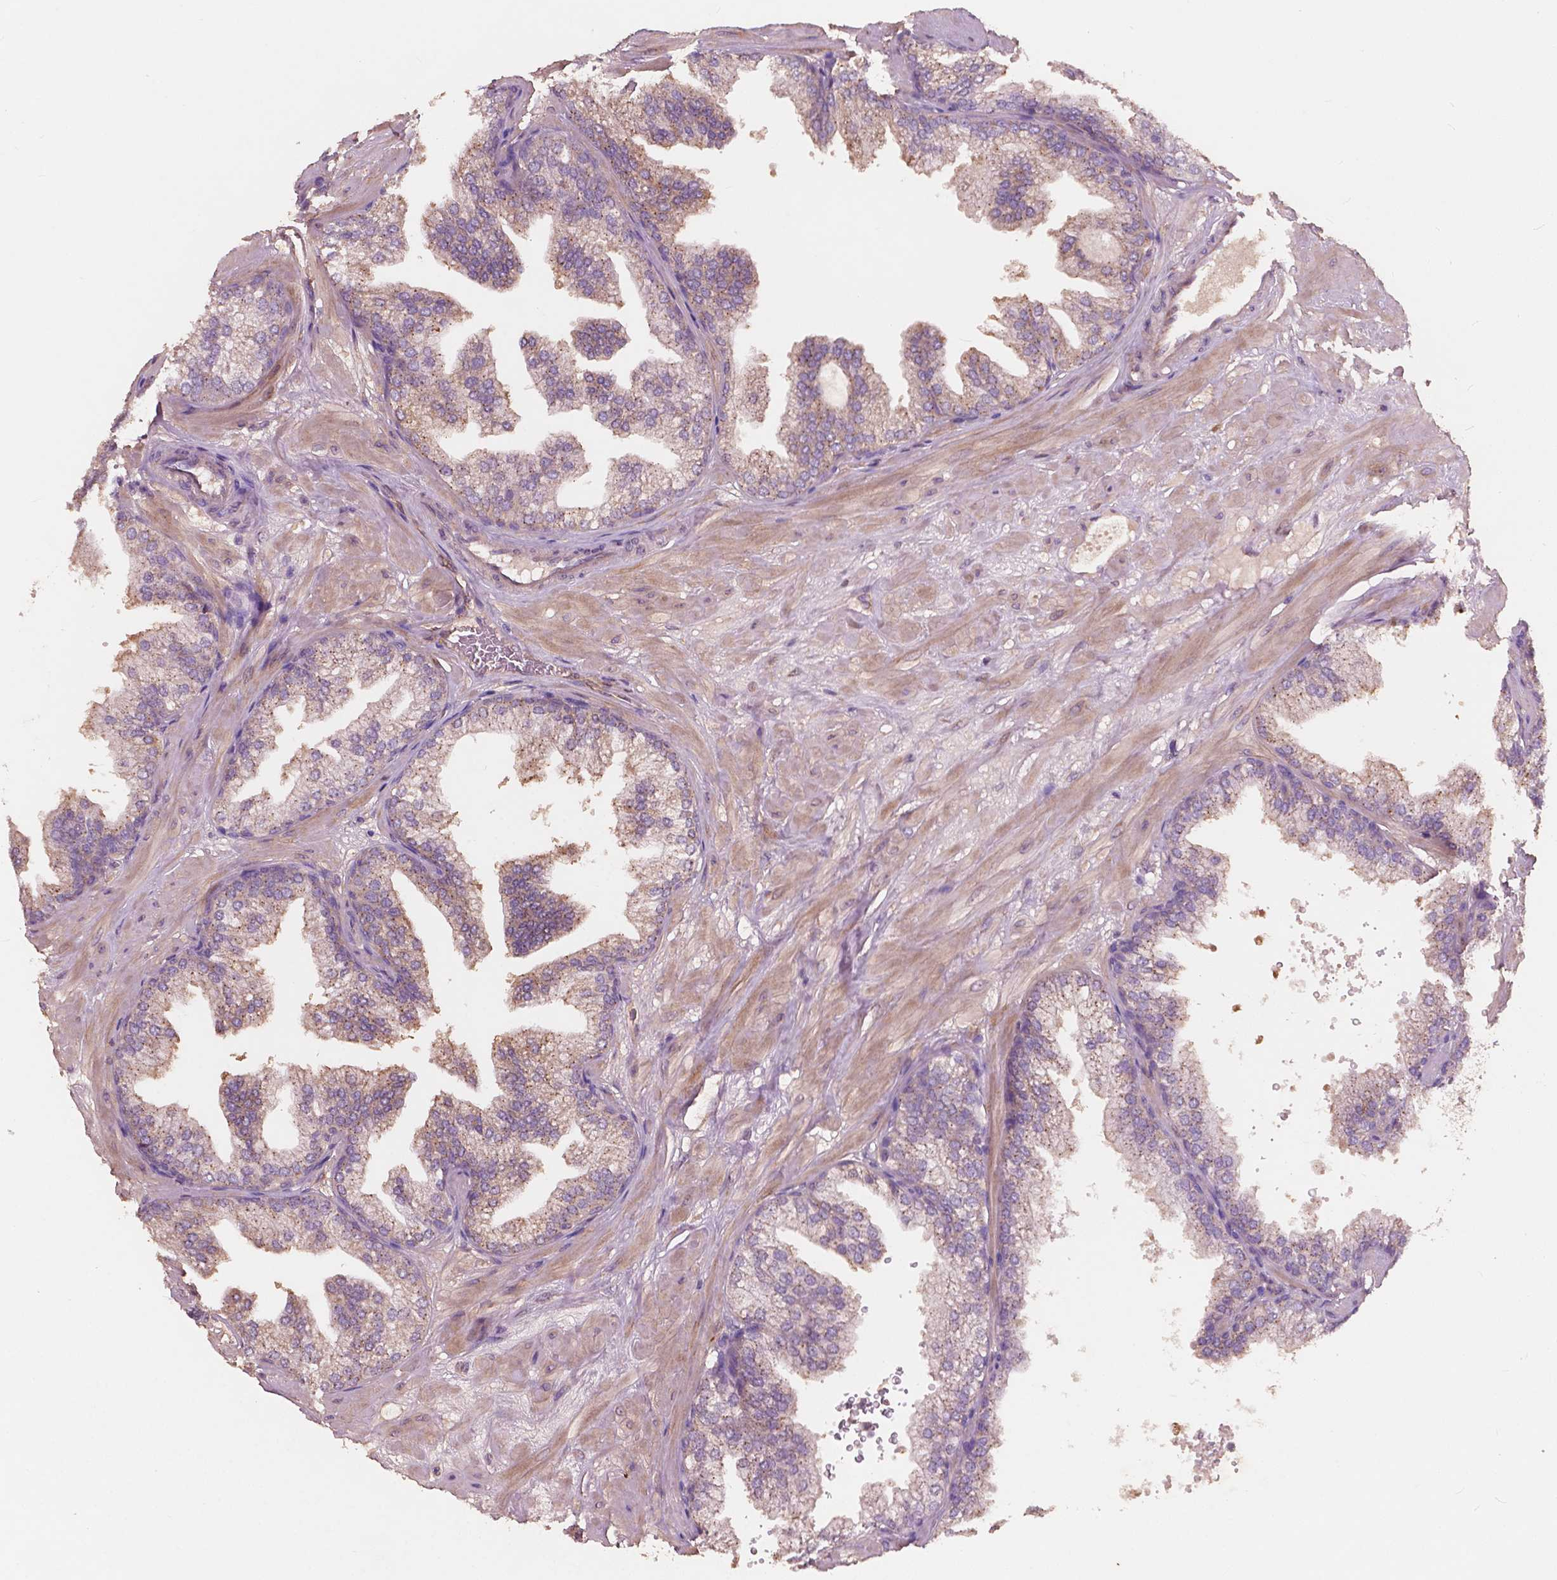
{"staining": {"intensity": "weak", "quantity": ">75%", "location": "cytoplasmic/membranous"}, "tissue": "prostate", "cell_type": "Glandular cells", "image_type": "normal", "snomed": [{"axis": "morphology", "description": "Normal tissue, NOS"}, {"axis": "topography", "description": "Prostate"}], "caption": "IHC histopathology image of benign prostate stained for a protein (brown), which shows low levels of weak cytoplasmic/membranous staining in approximately >75% of glandular cells.", "gene": "CHPT1", "patient": {"sex": "male", "age": 37}}